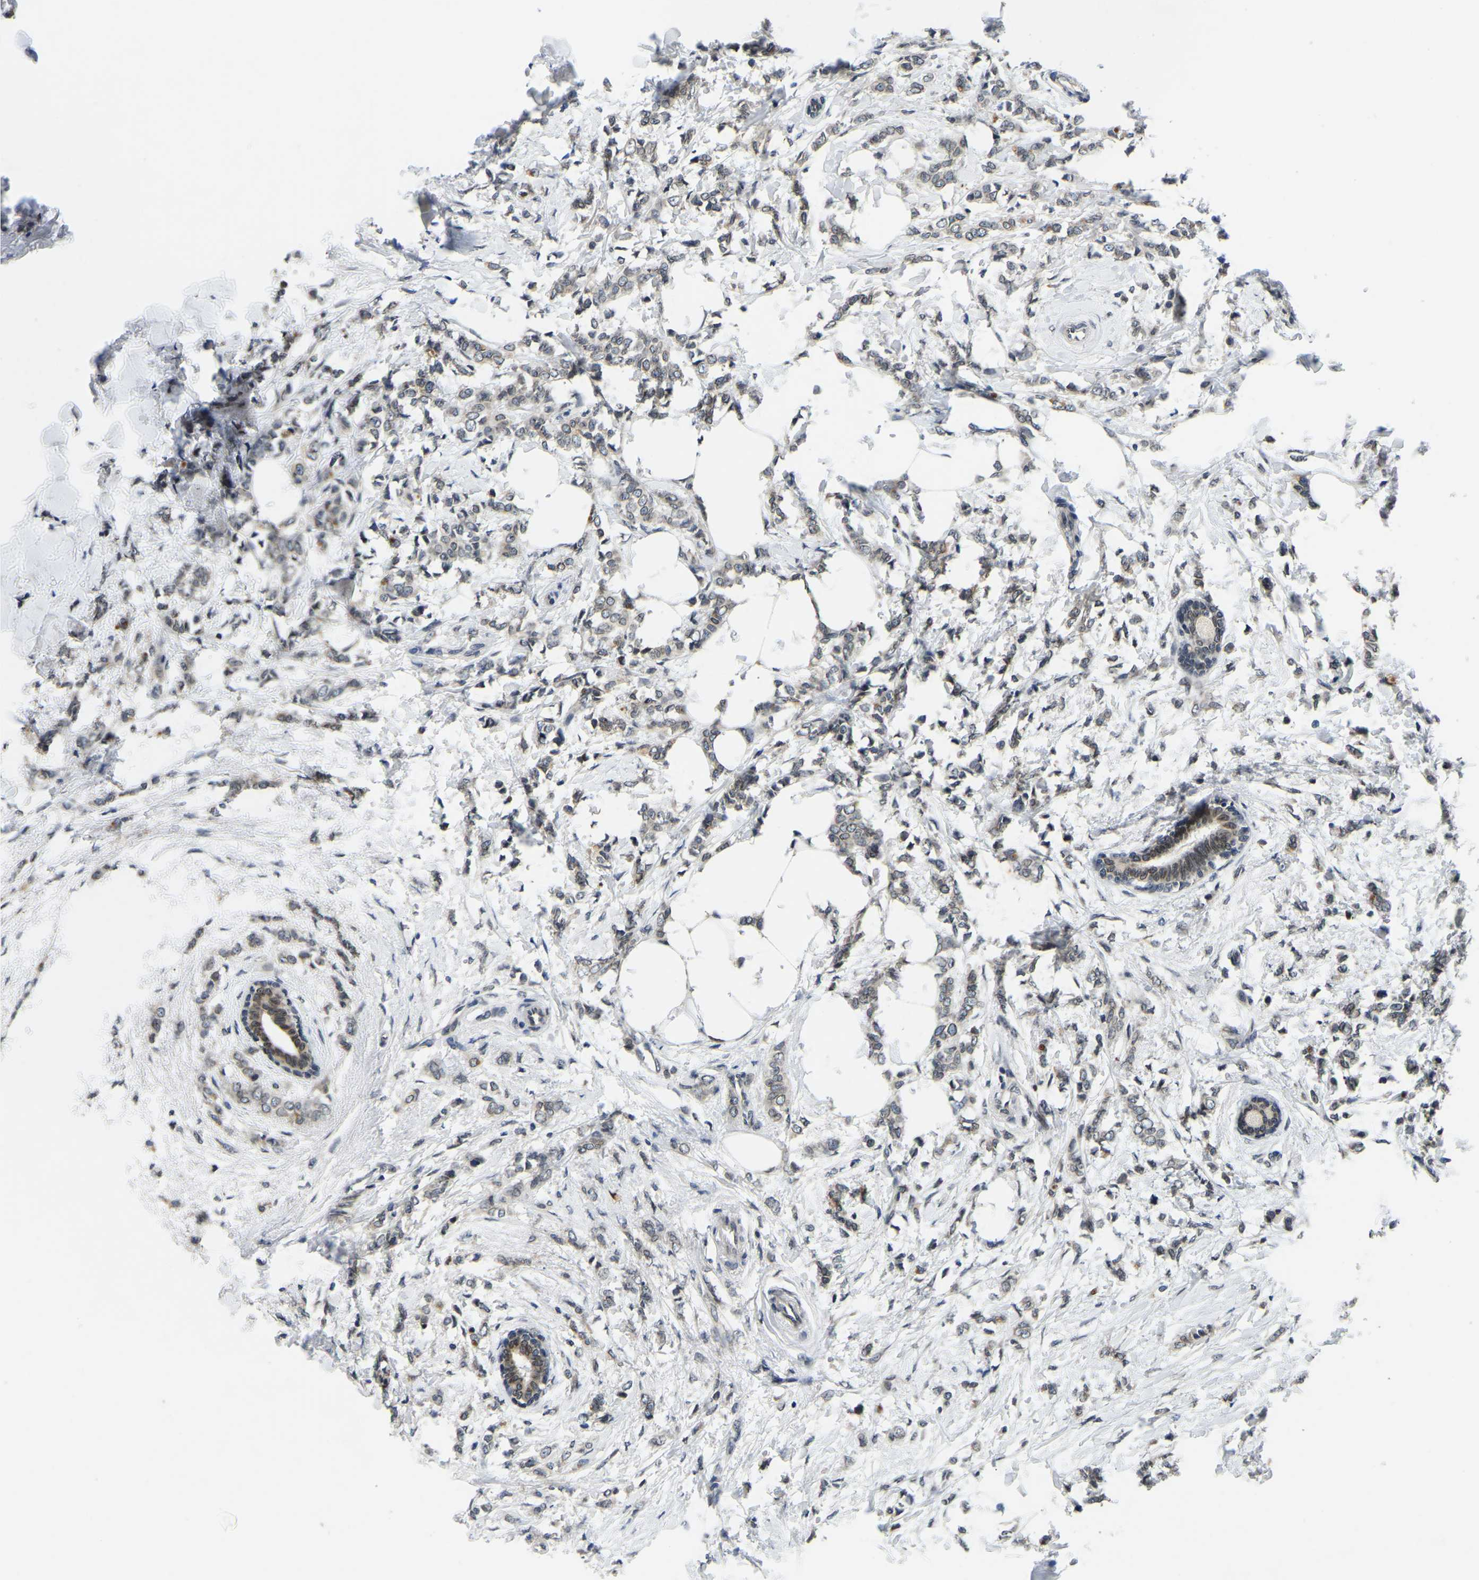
{"staining": {"intensity": "weak", "quantity": ">75%", "location": "cytoplasmic/membranous,nuclear"}, "tissue": "breast cancer", "cell_type": "Tumor cells", "image_type": "cancer", "snomed": [{"axis": "morphology", "description": "Lobular carcinoma, in situ"}, {"axis": "morphology", "description": "Lobular carcinoma"}, {"axis": "topography", "description": "Breast"}], "caption": "Approximately >75% of tumor cells in human breast lobular carcinoma demonstrate weak cytoplasmic/membranous and nuclear protein positivity as visualized by brown immunohistochemical staining.", "gene": "RANBP2", "patient": {"sex": "female", "age": 41}}